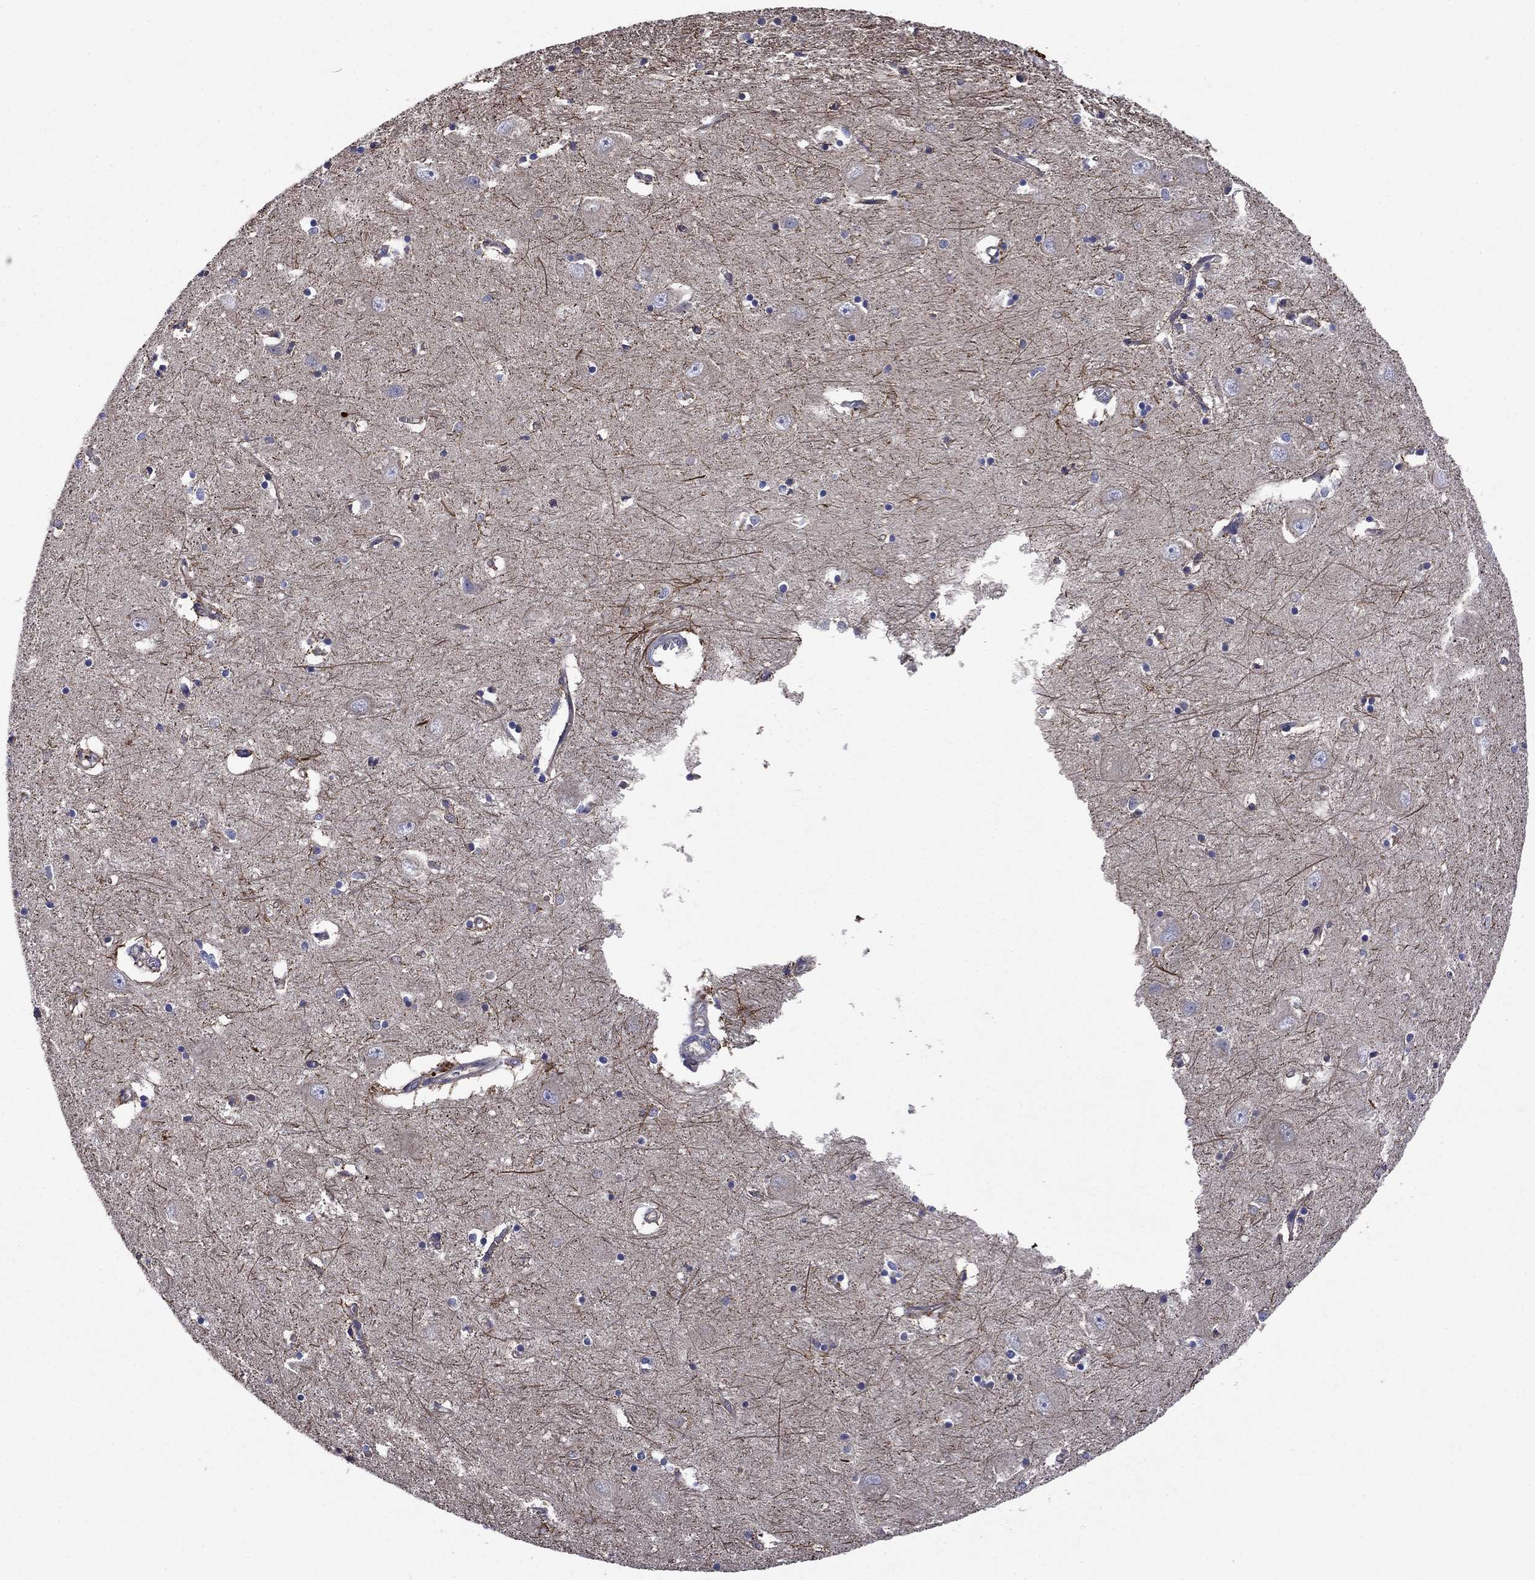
{"staining": {"intensity": "strong", "quantity": "<25%", "location": "cytoplasmic/membranous"}, "tissue": "caudate", "cell_type": "Glial cells", "image_type": "normal", "snomed": [{"axis": "morphology", "description": "Normal tissue, NOS"}, {"axis": "topography", "description": "Lateral ventricle wall"}], "caption": "IHC micrograph of unremarkable caudate: human caudate stained using immunohistochemistry exhibits medium levels of strong protein expression localized specifically in the cytoplasmic/membranous of glial cells, appearing as a cytoplasmic/membranous brown color.", "gene": "KIF22", "patient": {"sex": "male", "age": 54}}